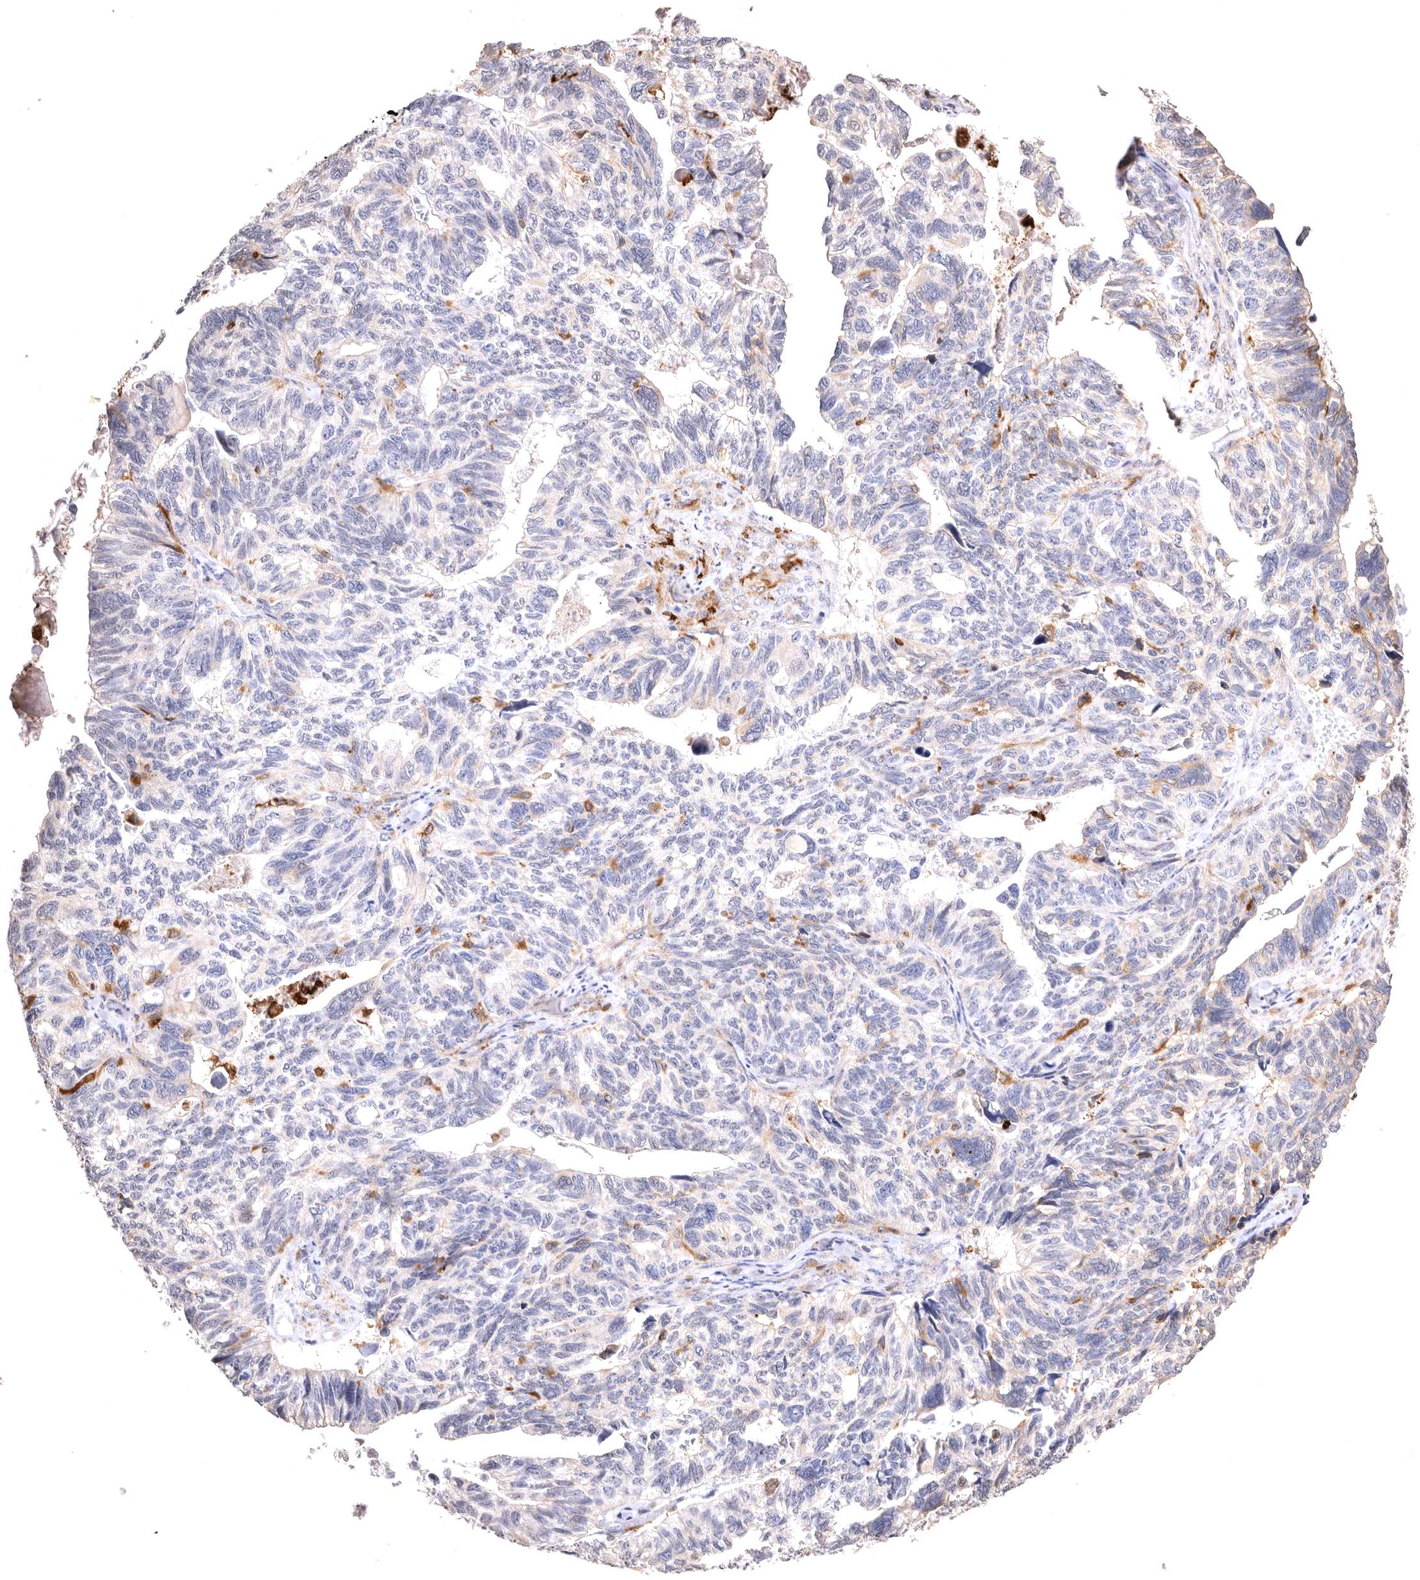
{"staining": {"intensity": "negative", "quantity": "none", "location": "none"}, "tissue": "ovarian cancer", "cell_type": "Tumor cells", "image_type": "cancer", "snomed": [{"axis": "morphology", "description": "Cystadenocarcinoma, serous, NOS"}, {"axis": "topography", "description": "Ovary"}], "caption": "This is an IHC image of human serous cystadenocarcinoma (ovarian). There is no positivity in tumor cells.", "gene": "VPS45", "patient": {"sex": "female", "age": 79}}